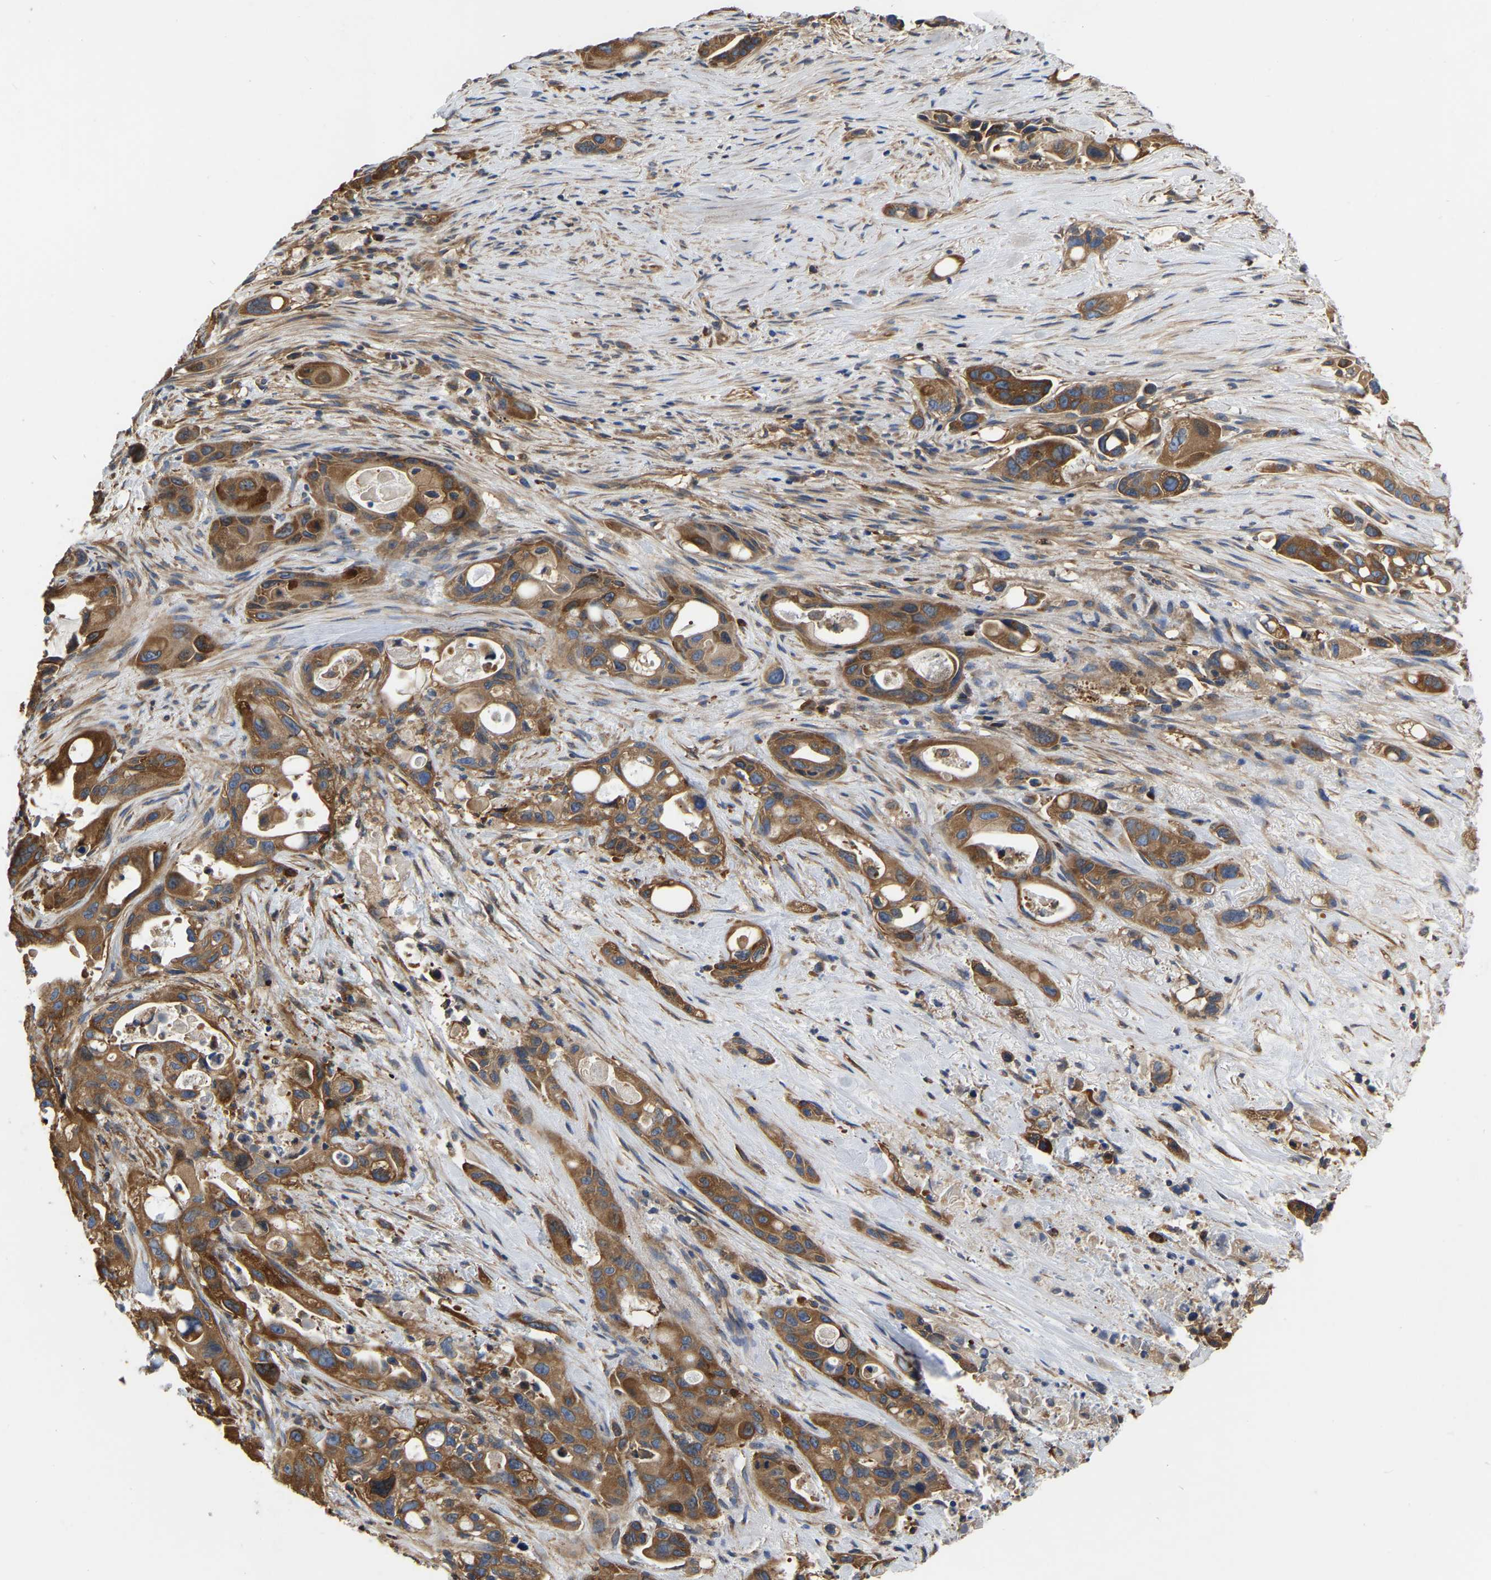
{"staining": {"intensity": "moderate", "quantity": ">75%", "location": "cytoplasmic/membranous"}, "tissue": "pancreatic cancer", "cell_type": "Tumor cells", "image_type": "cancer", "snomed": [{"axis": "morphology", "description": "Adenocarcinoma, NOS"}, {"axis": "topography", "description": "Pancreas"}], "caption": "Tumor cells reveal moderate cytoplasmic/membranous expression in about >75% of cells in pancreatic cancer (adenocarcinoma). (DAB (3,3'-diaminobenzidine) IHC with brightfield microscopy, high magnification).", "gene": "GARS1", "patient": {"sex": "male", "age": 53}}